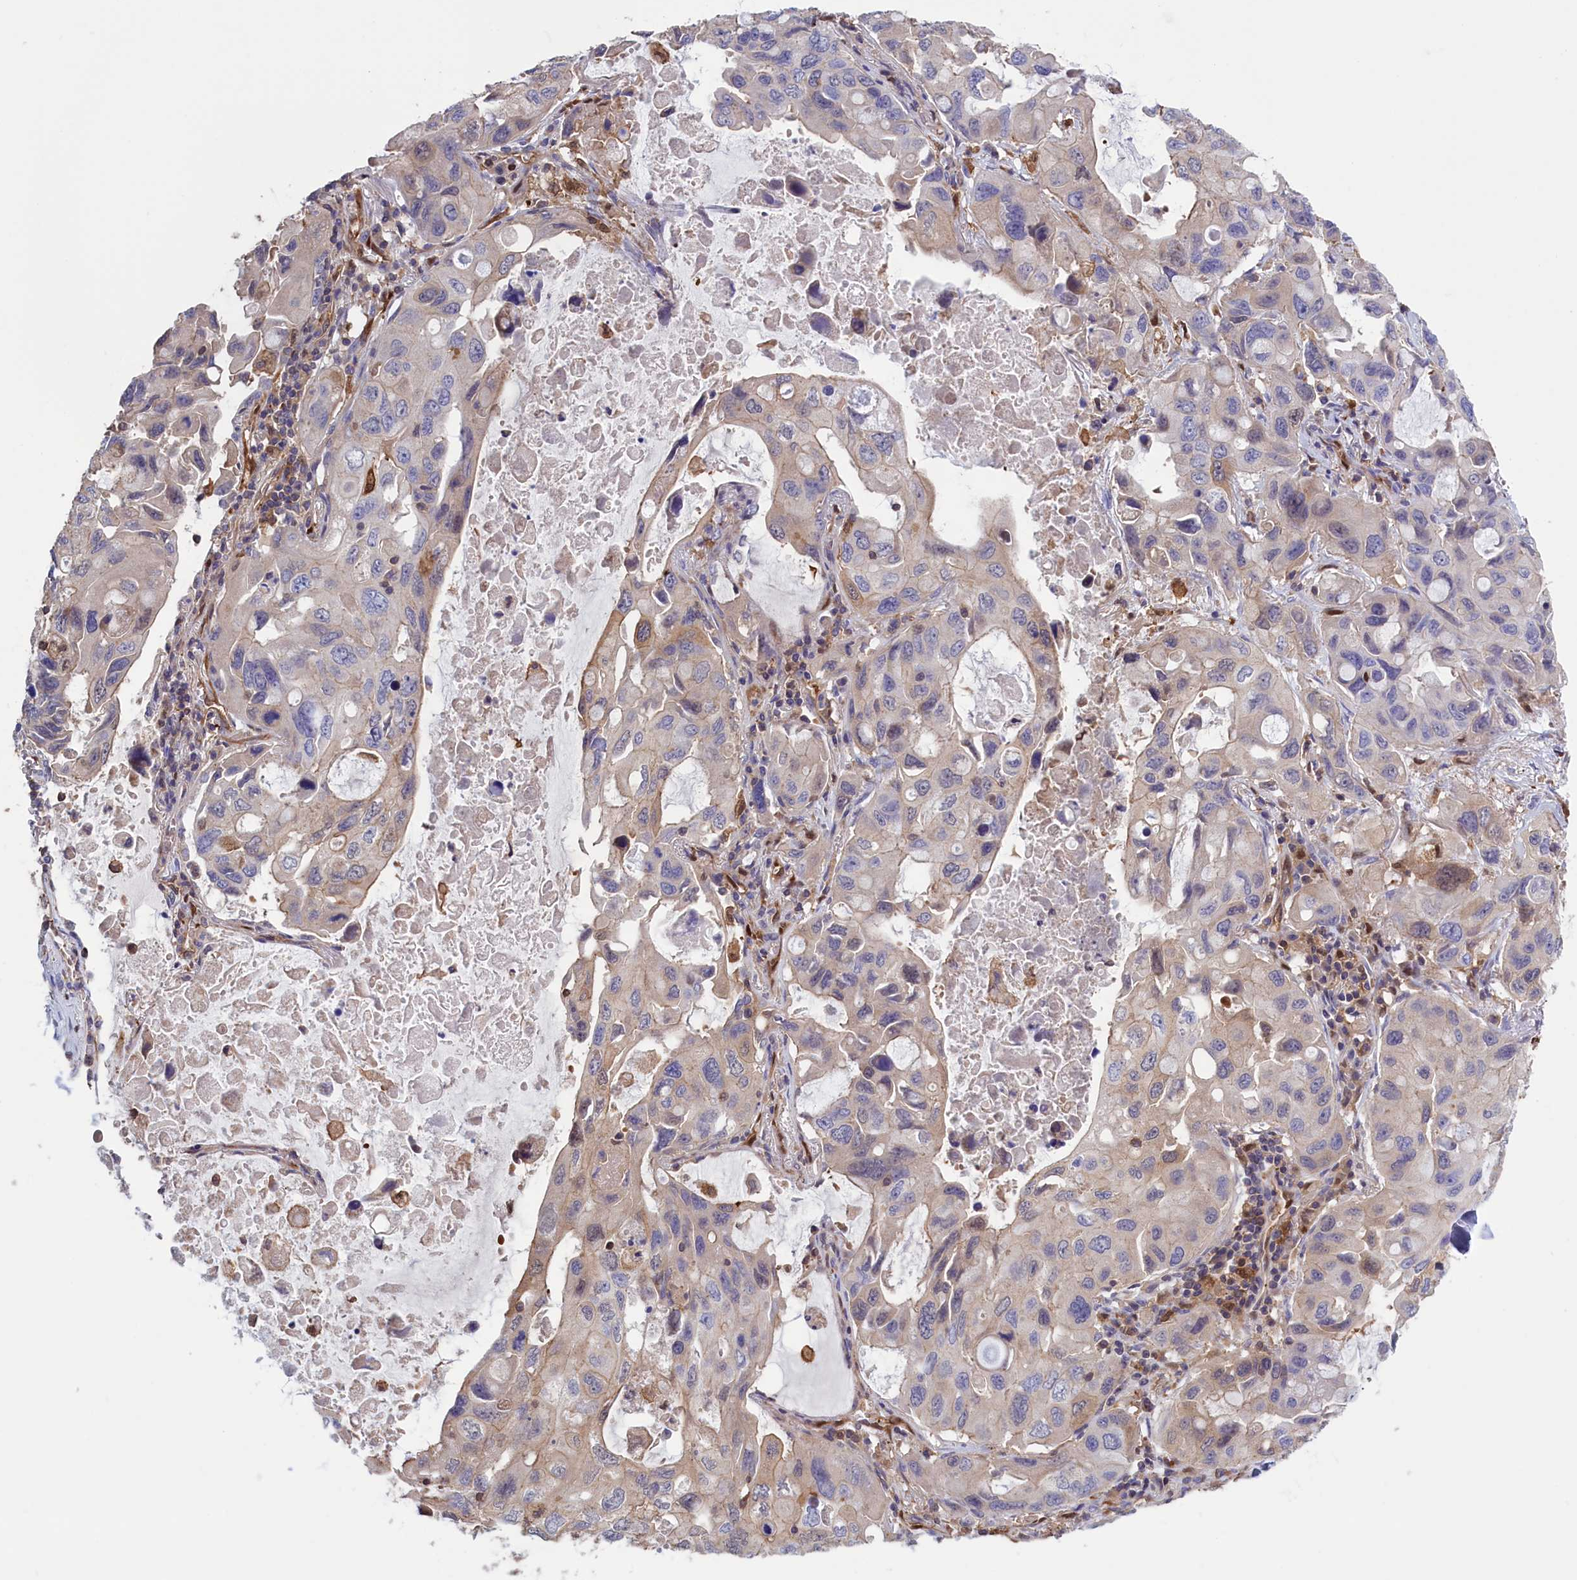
{"staining": {"intensity": "weak", "quantity": "<25%", "location": "cytoplasmic/membranous"}, "tissue": "lung cancer", "cell_type": "Tumor cells", "image_type": "cancer", "snomed": [{"axis": "morphology", "description": "Squamous cell carcinoma, NOS"}, {"axis": "topography", "description": "Lung"}], "caption": "An image of lung squamous cell carcinoma stained for a protein reveals no brown staining in tumor cells. (Immunohistochemistry, brightfield microscopy, high magnification).", "gene": "ARHGAP18", "patient": {"sex": "female", "age": 73}}